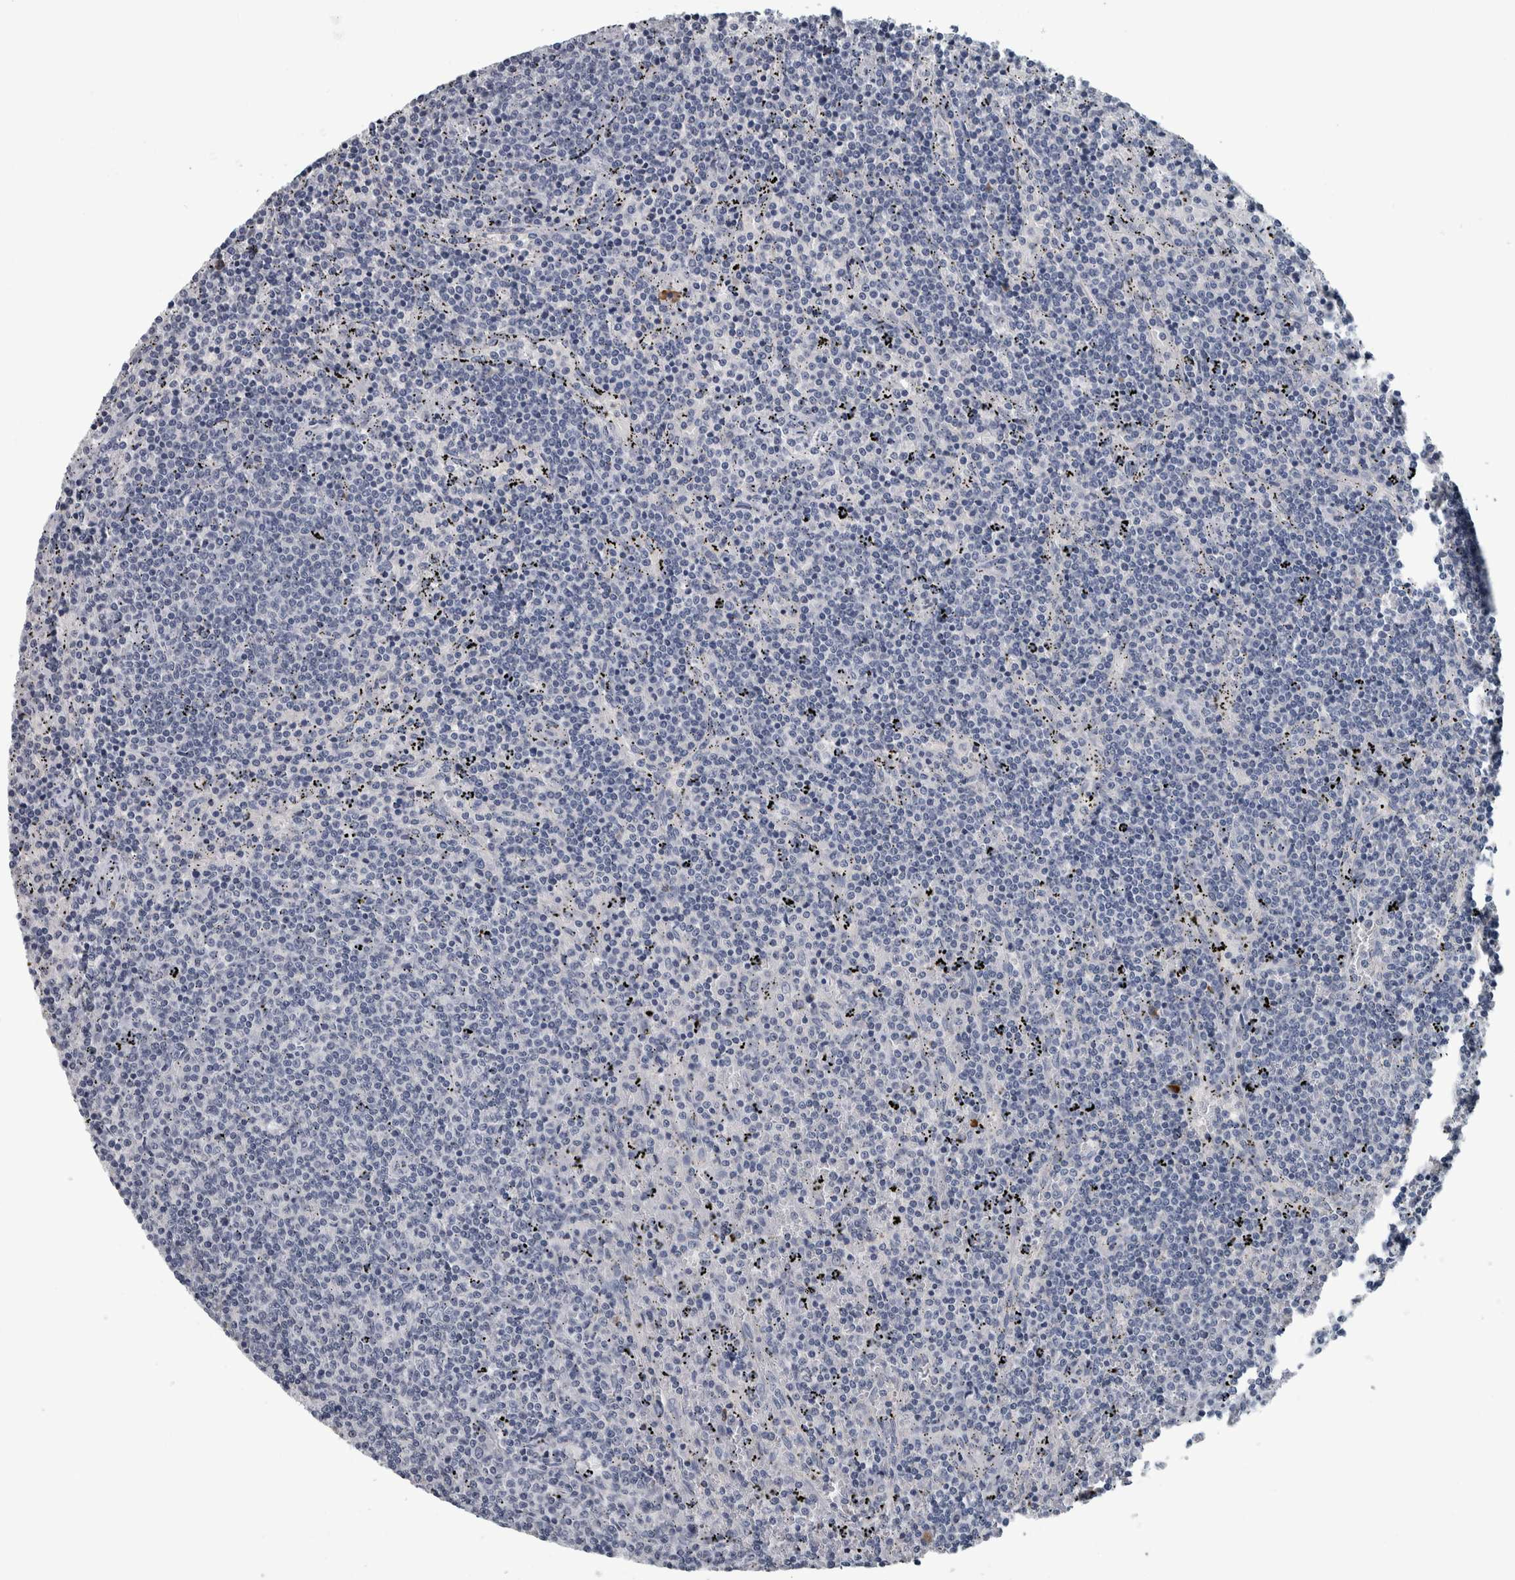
{"staining": {"intensity": "negative", "quantity": "none", "location": "none"}, "tissue": "lymphoma", "cell_type": "Tumor cells", "image_type": "cancer", "snomed": [{"axis": "morphology", "description": "Malignant lymphoma, non-Hodgkin's type, Low grade"}, {"axis": "topography", "description": "Spleen"}], "caption": "A photomicrograph of human malignant lymphoma, non-Hodgkin's type (low-grade) is negative for staining in tumor cells.", "gene": "CAVIN4", "patient": {"sex": "female", "age": 50}}